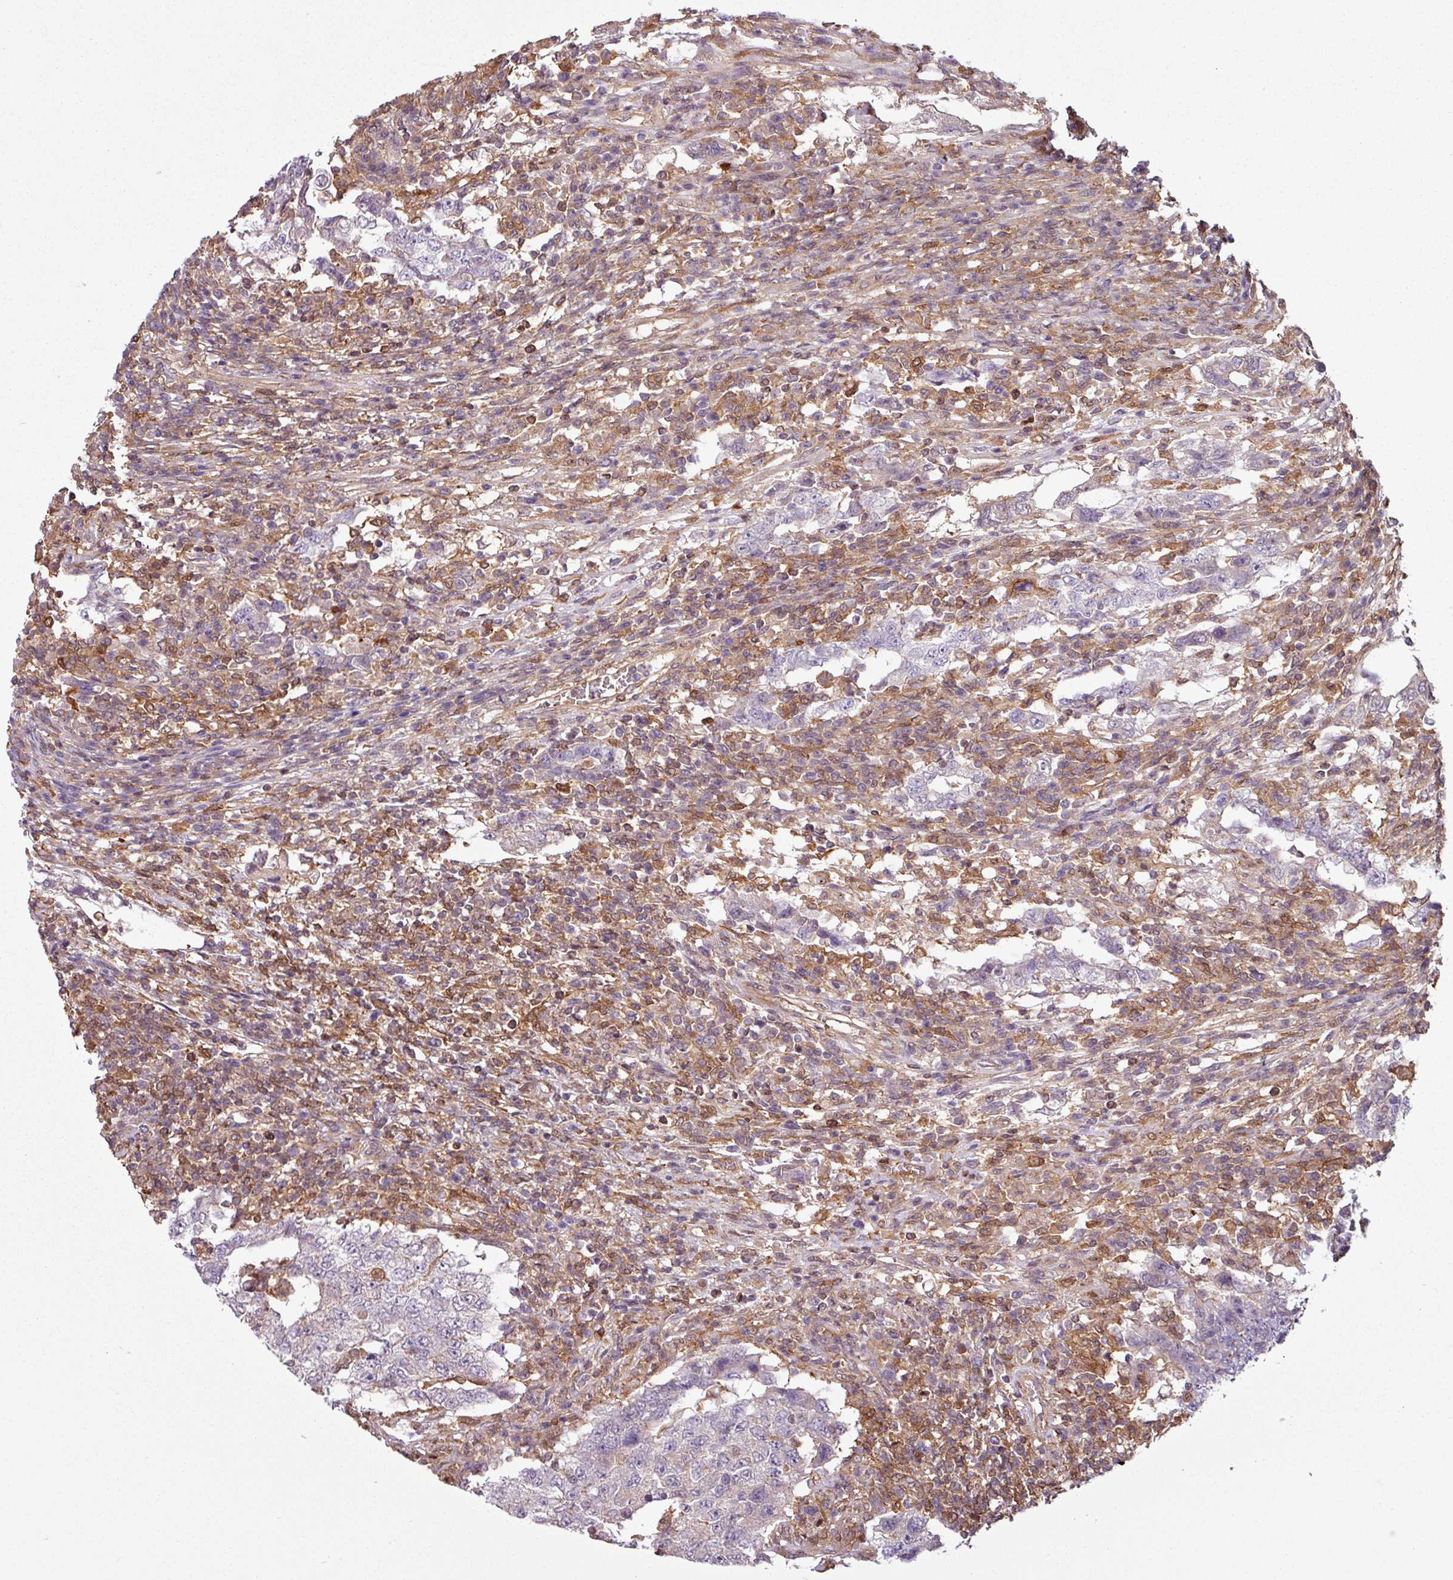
{"staining": {"intensity": "negative", "quantity": "none", "location": "none"}, "tissue": "testis cancer", "cell_type": "Tumor cells", "image_type": "cancer", "snomed": [{"axis": "morphology", "description": "Carcinoma, Embryonal, NOS"}, {"axis": "topography", "description": "Testis"}], "caption": "IHC histopathology image of neoplastic tissue: human testis cancer (embryonal carcinoma) stained with DAB (3,3'-diaminobenzidine) exhibits no significant protein positivity in tumor cells.", "gene": "SH3BGRL", "patient": {"sex": "male", "age": 26}}